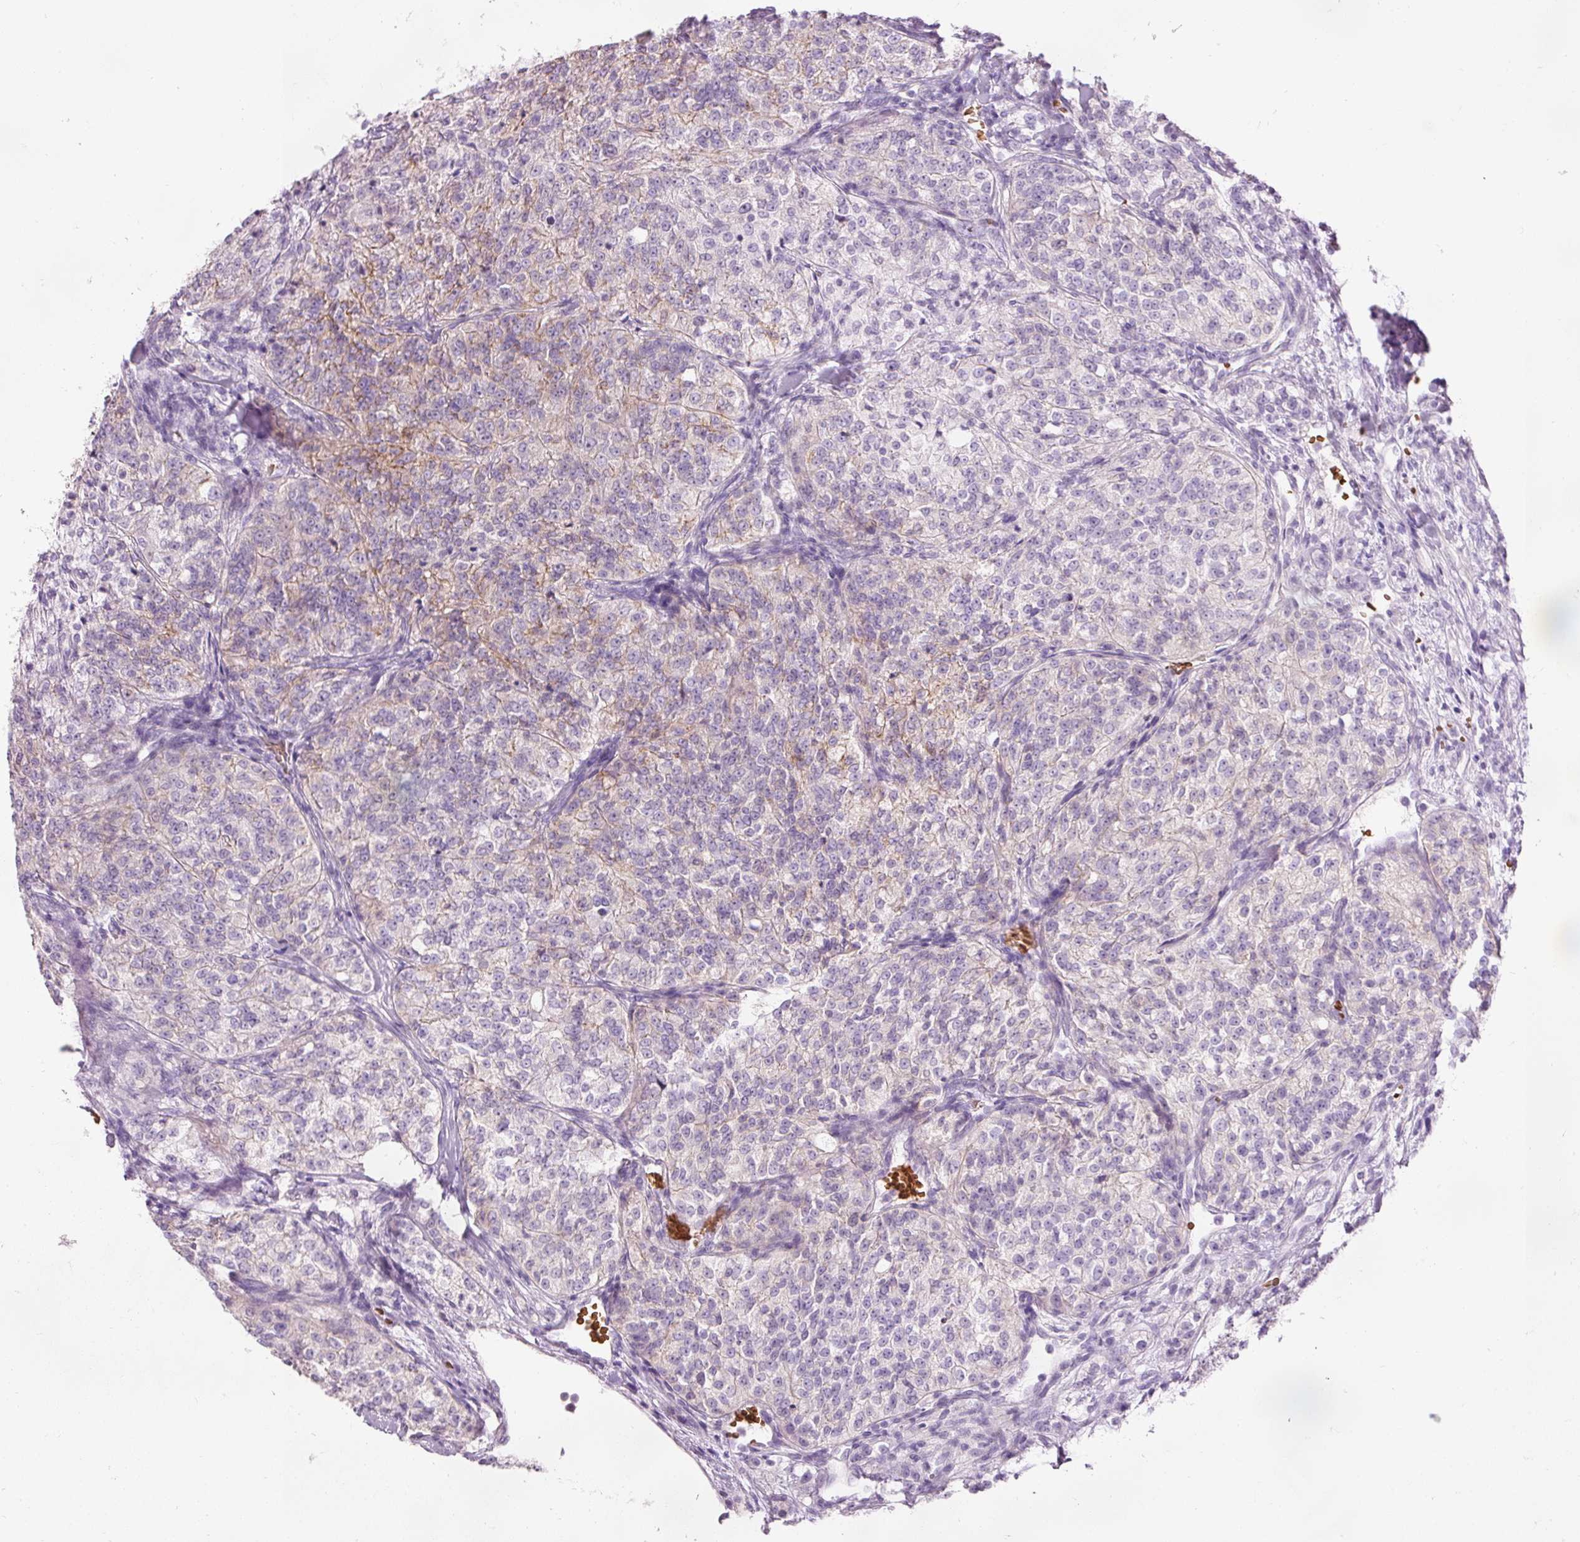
{"staining": {"intensity": "weak", "quantity": "<25%", "location": "cytoplasmic/membranous"}, "tissue": "renal cancer", "cell_type": "Tumor cells", "image_type": "cancer", "snomed": [{"axis": "morphology", "description": "Adenocarcinoma, NOS"}, {"axis": "topography", "description": "Kidney"}], "caption": "Renal cancer (adenocarcinoma) stained for a protein using IHC shows no staining tumor cells.", "gene": "DHRS11", "patient": {"sex": "female", "age": 63}}